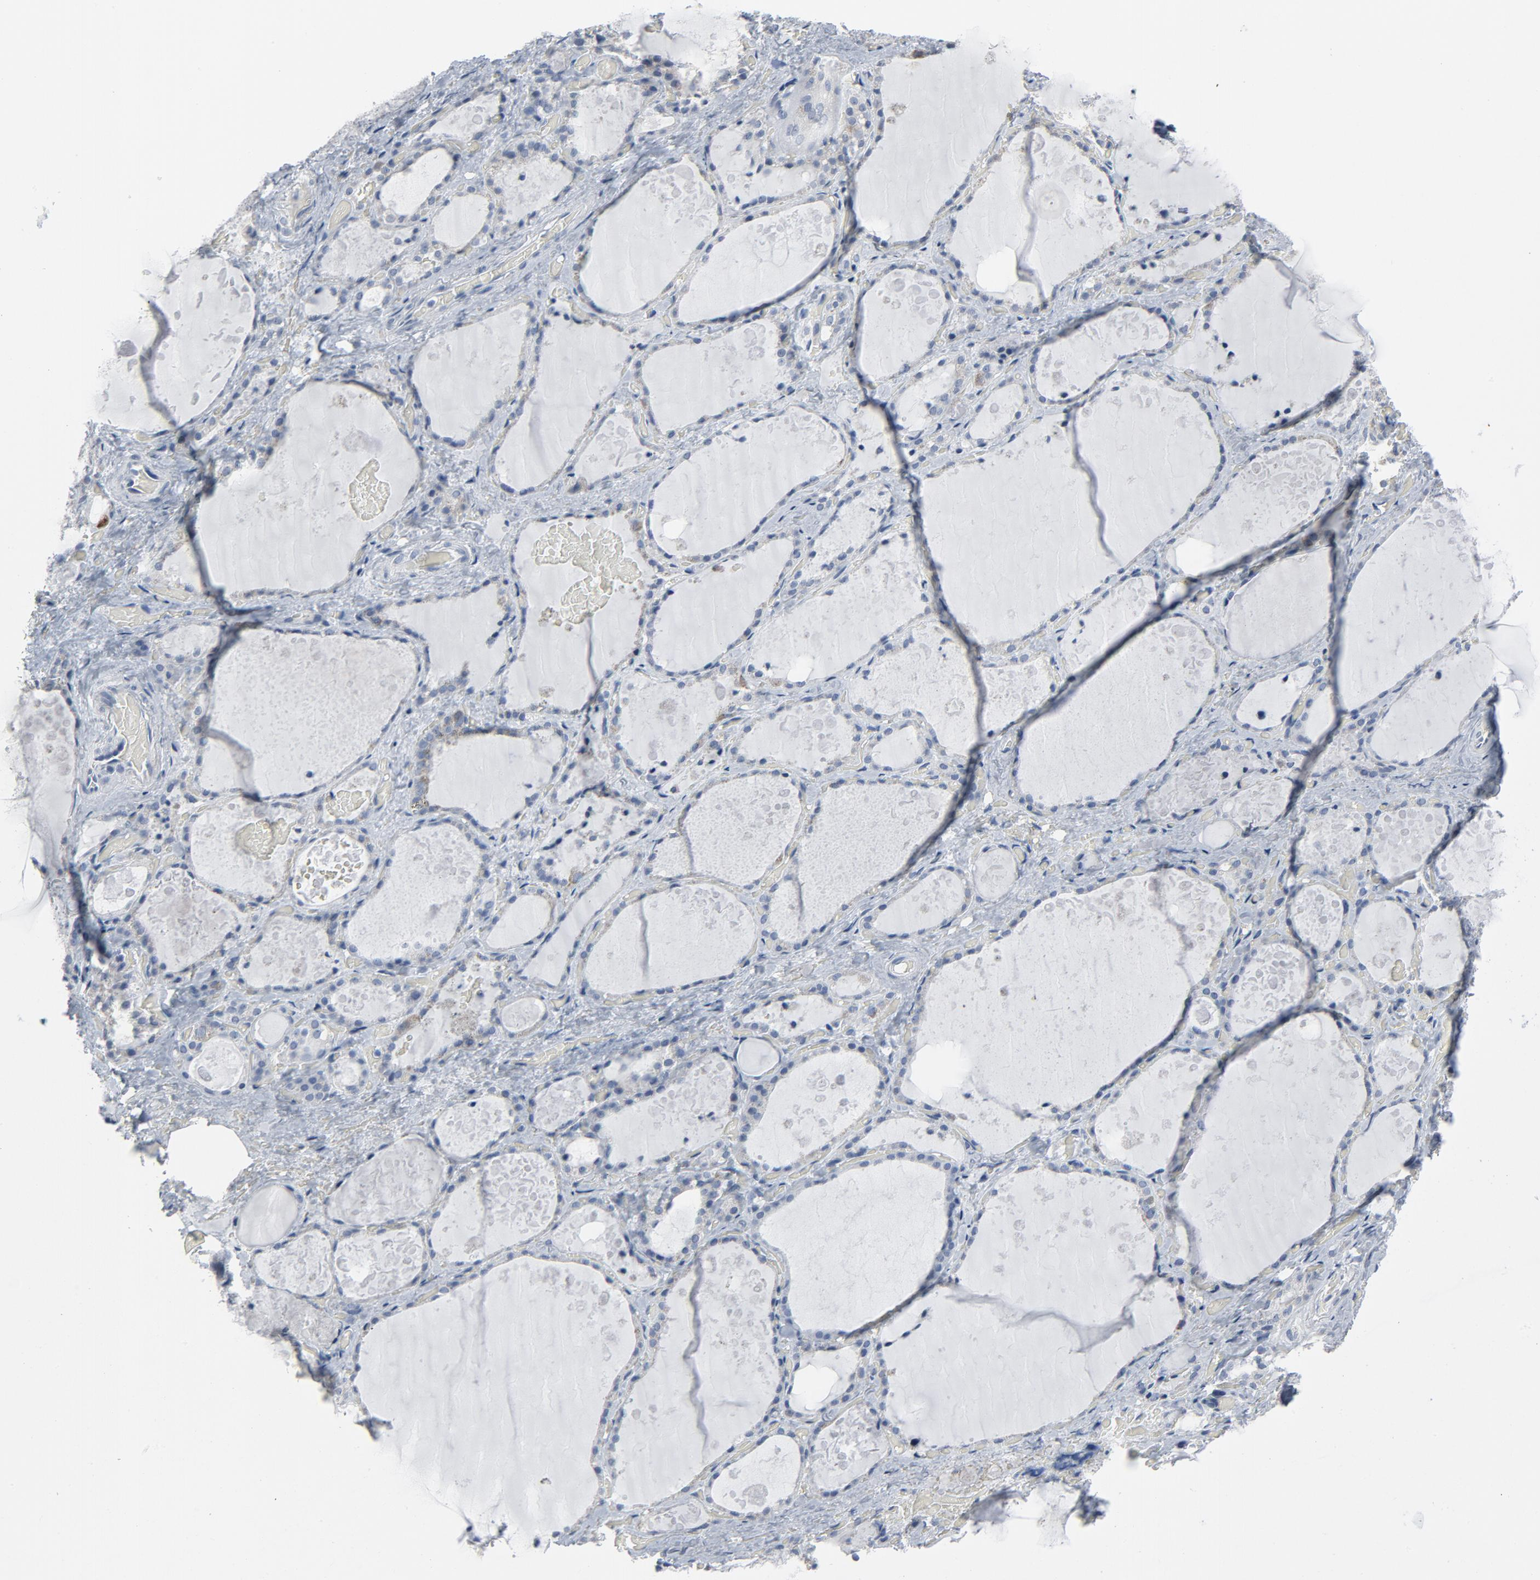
{"staining": {"intensity": "negative", "quantity": "none", "location": "none"}, "tissue": "thyroid gland", "cell_type": "Glandular cells", "image_type": "normal", "snomed": [{"axis": "morphology", "description": "Normal tissue, NOS"}, {"axis": "topography", "description": "Thyroid gland"}], "caption": "Benign thyroid gland was stained to show a protein in brown. There is no significant staining in glandular cells. The staining is performed using DAB (3,3'-diaminobenzidine) brown chromogen with nuclei counter-stained in using hematoxylin.", "gene": "GPX2", "patient": {"sex": "male", "age": 61}}